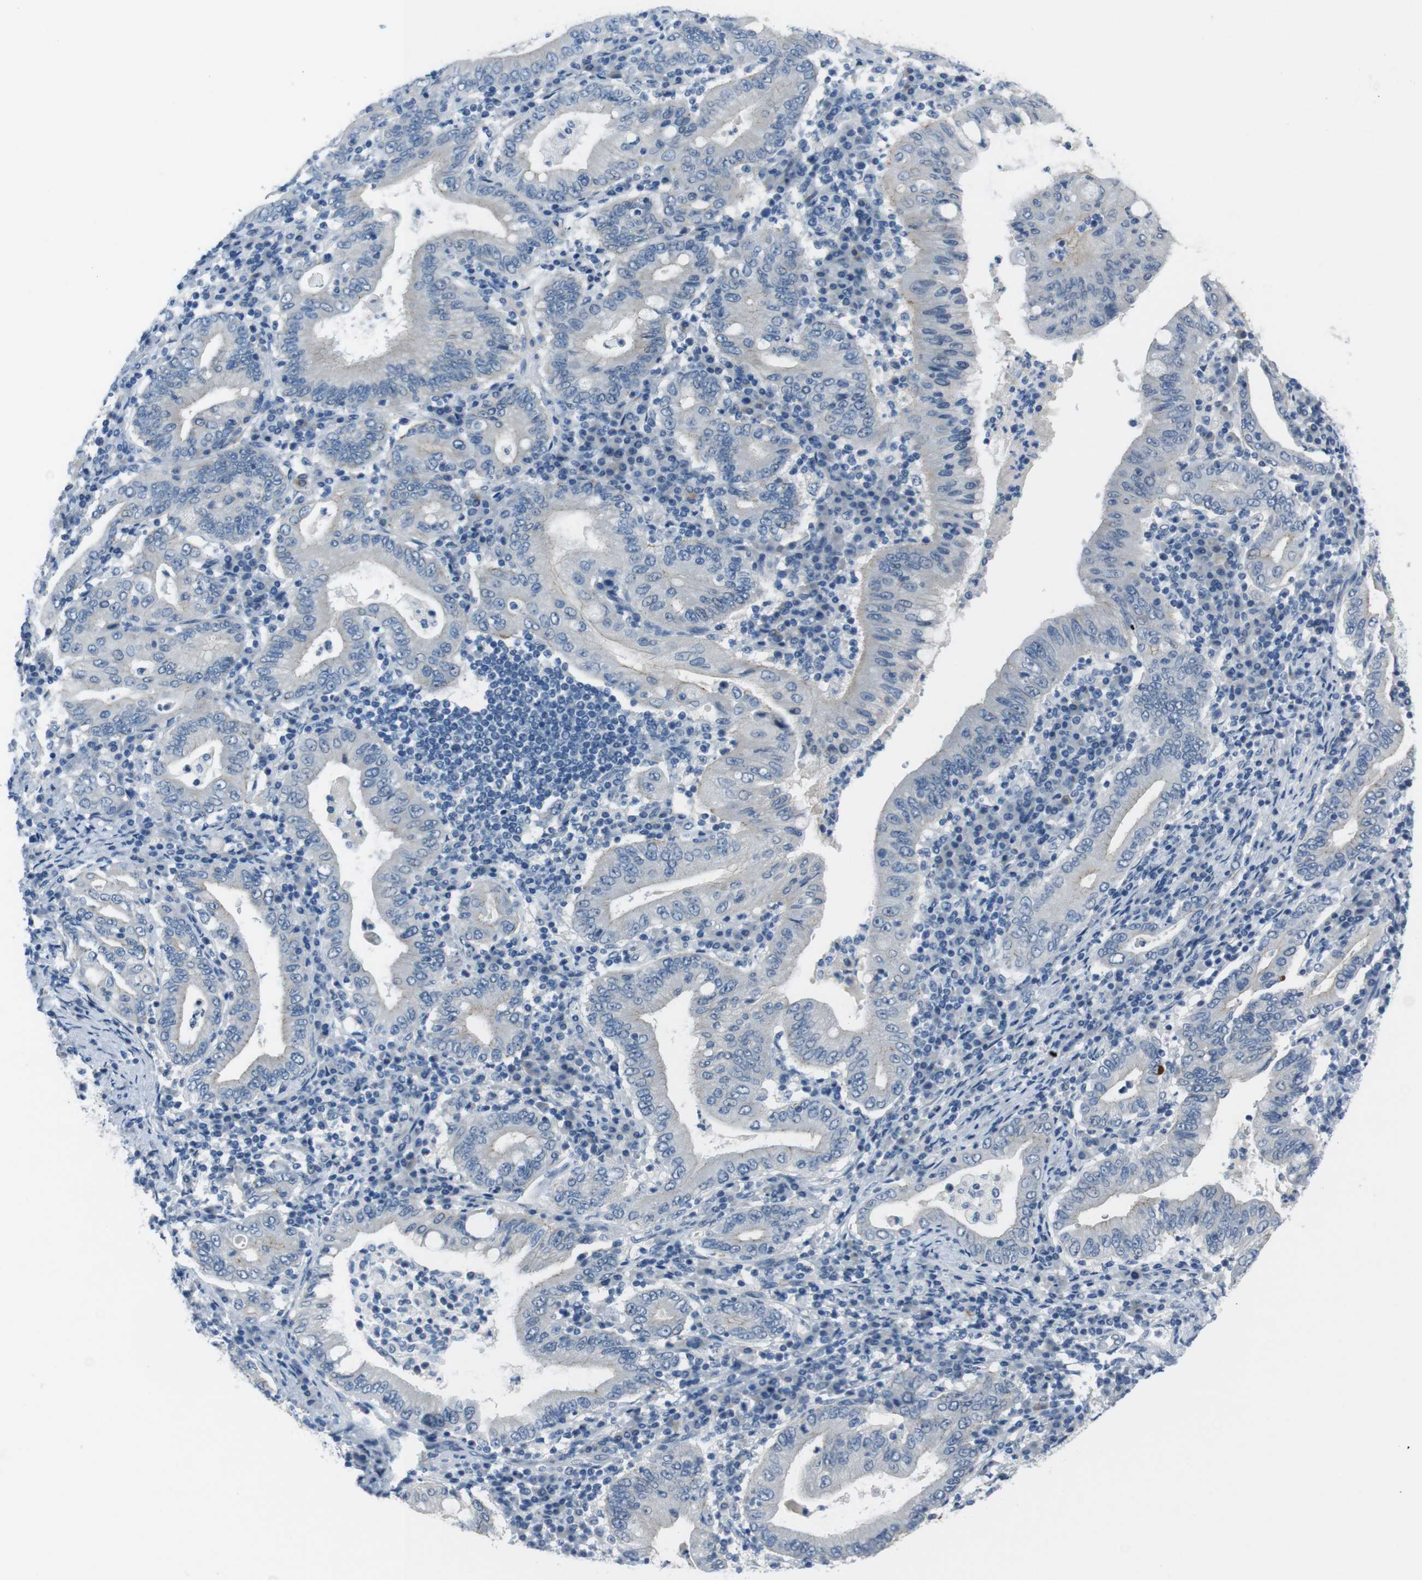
{"staining": {"intensity": "negative", "quantity": "none", "location": "none"}, "tissue": "stomach cancer", "cell_type": "Tumor cells", "image_type": "cancer", "snomed": [{"axis": "morphology", "description": "Normal tissue, NOS"}, {"axis": "morphology", "description": "Adenocarcinoma, NOS"}, {"axis": "topography", "description": "Esophagus"}, {"axis": "topography", "description": "Stomach, upper"}, {"axis": "topography", "description": "Peripheral nerve tissue"}], "caption": "The image reveals no staining of tumor cells in adenocarcinoma (stomach).", "gene": "HRH2", "patient": {"sex": "male", "age": 62}}